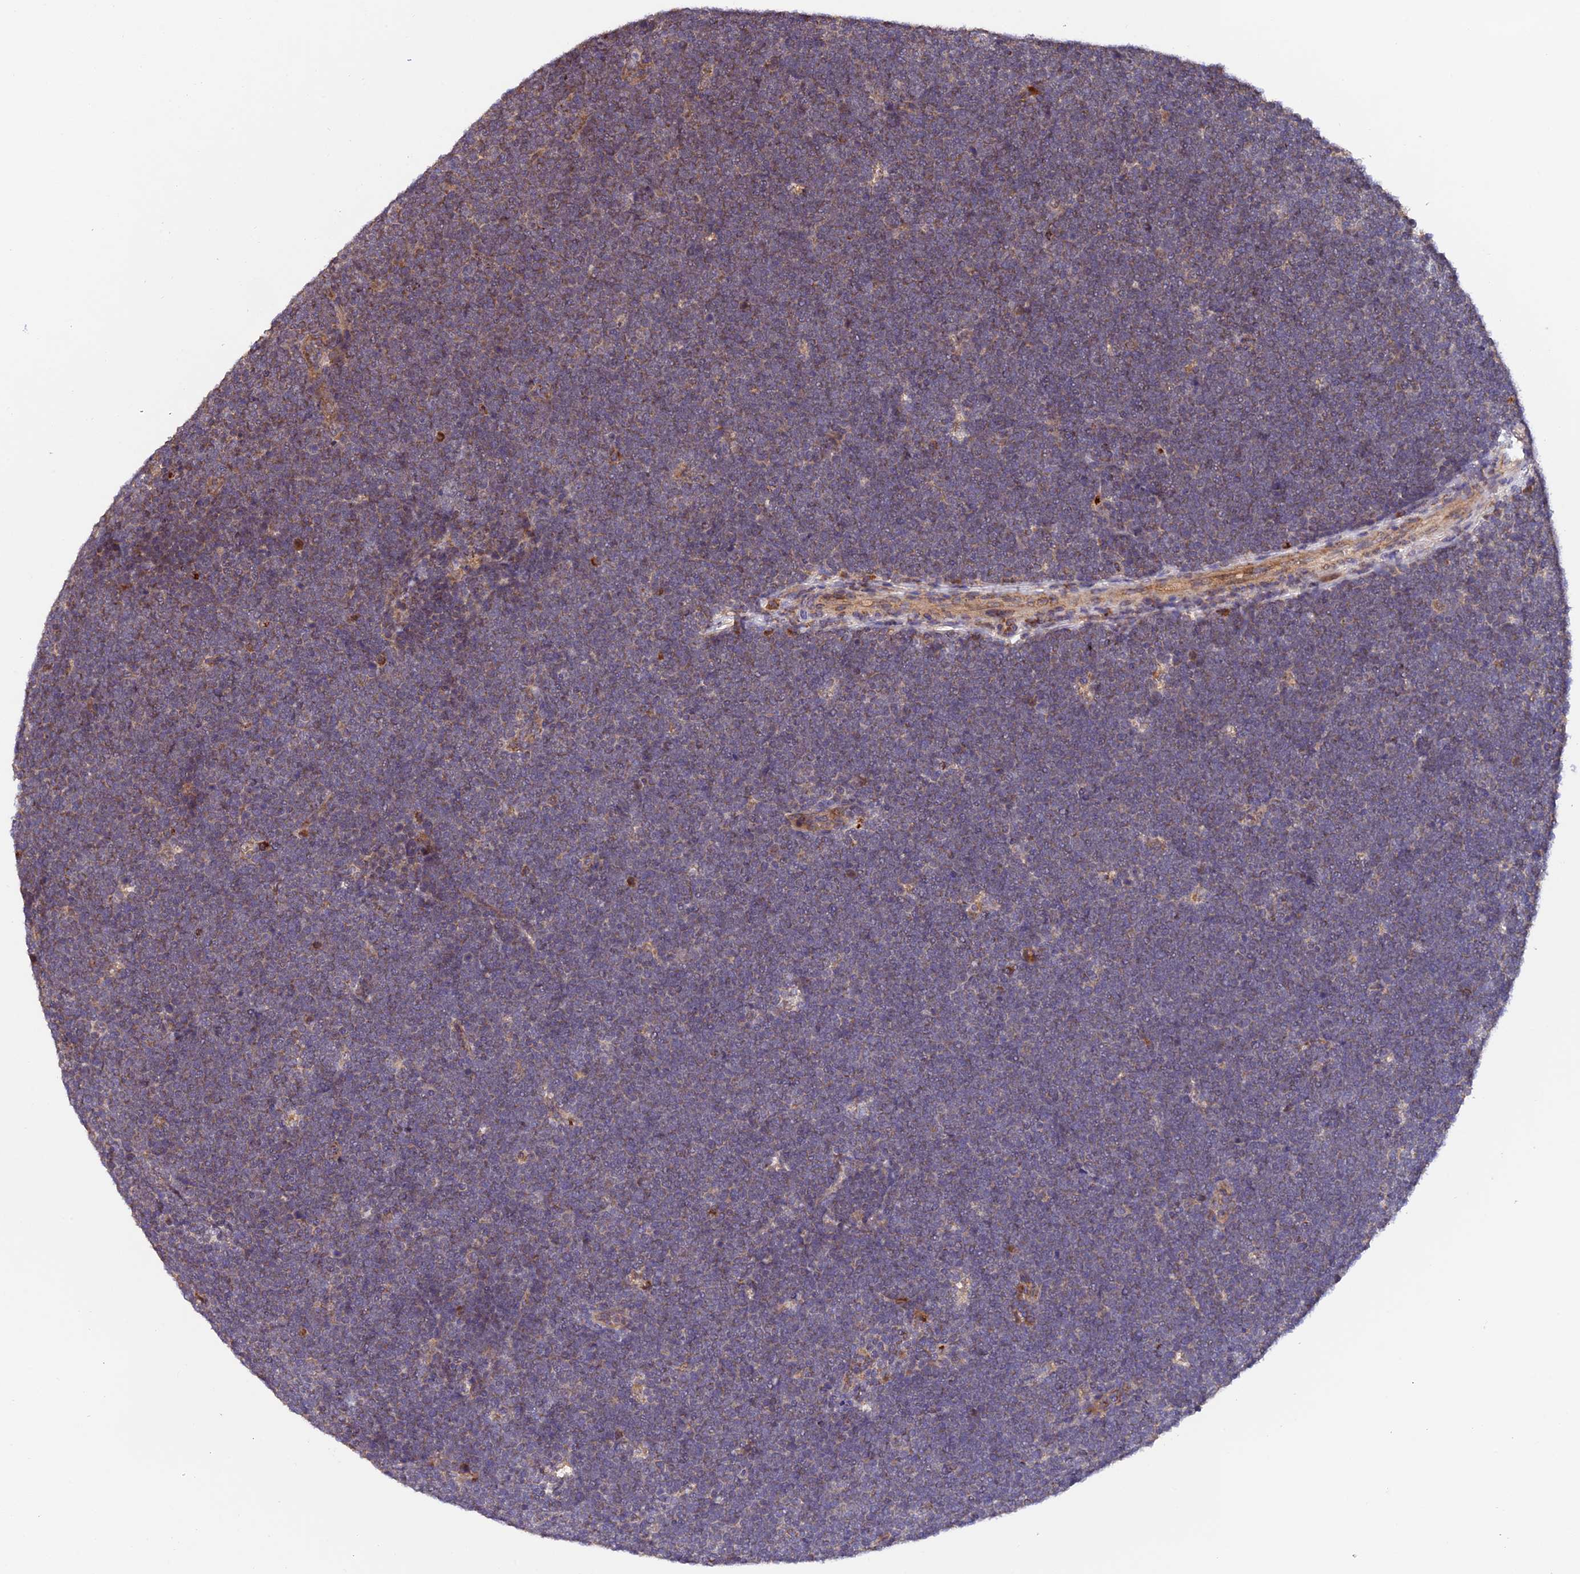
{"staining": {"intensity": "weak", "quantity": "<25%", "location": "cytoplasmic/membranous"}, "tissue": "lymphoma", "cell_type": "Tumor cells", "image_type": "cancer", "snomed": [{"axis": "morphology", "description": "Malignant lymphoma, non-Hodgkin's type, High grade"}, {"axis": "topography", "description": "Lymph node"}], "caption": "The micrograph reveals no significant positivity in tumor cells of lymphoma.", "gene": "MNS1", "patient": {"sex": "male", "age": 13}}